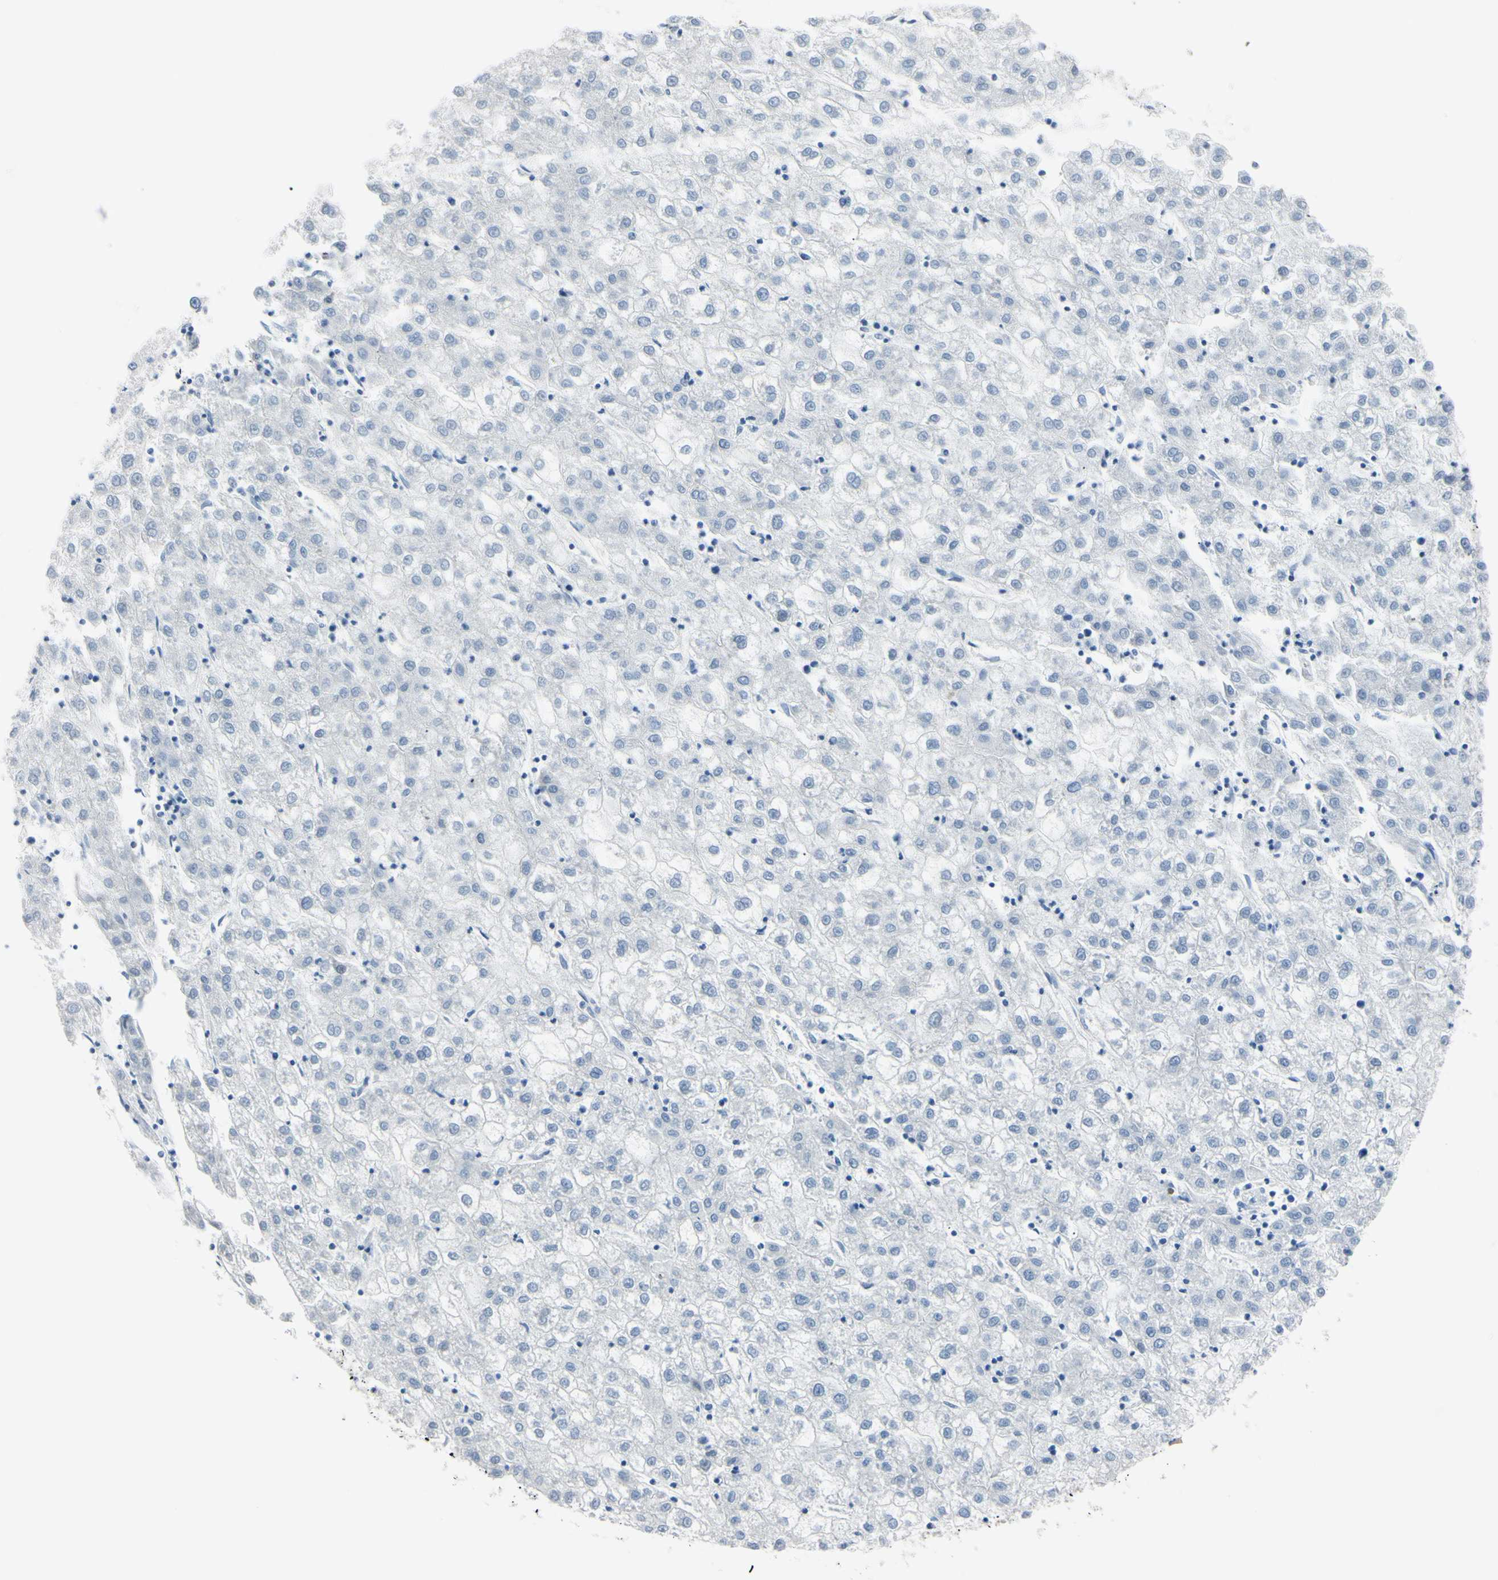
{"staining": {"intensity": "negative", "quantity": "none", "location": "none"}, "tissue": "liver cancer", "cell_type": "Tumor cells", "image_type": "cancer", "snomed": [{"axis": "morphology", "description": "Carcinoma, Hepatocellular, NOS"}, {"axis": "topography", "description": "Liver"}], "caption": "High power microscopy photomicrograph of an IHC histopathology image of hepatocellular carcinoma (liver), revealing no significant staining in tumor cells.", "gene": "NOL3", "patient": {"sex": "male", "age": 72}}